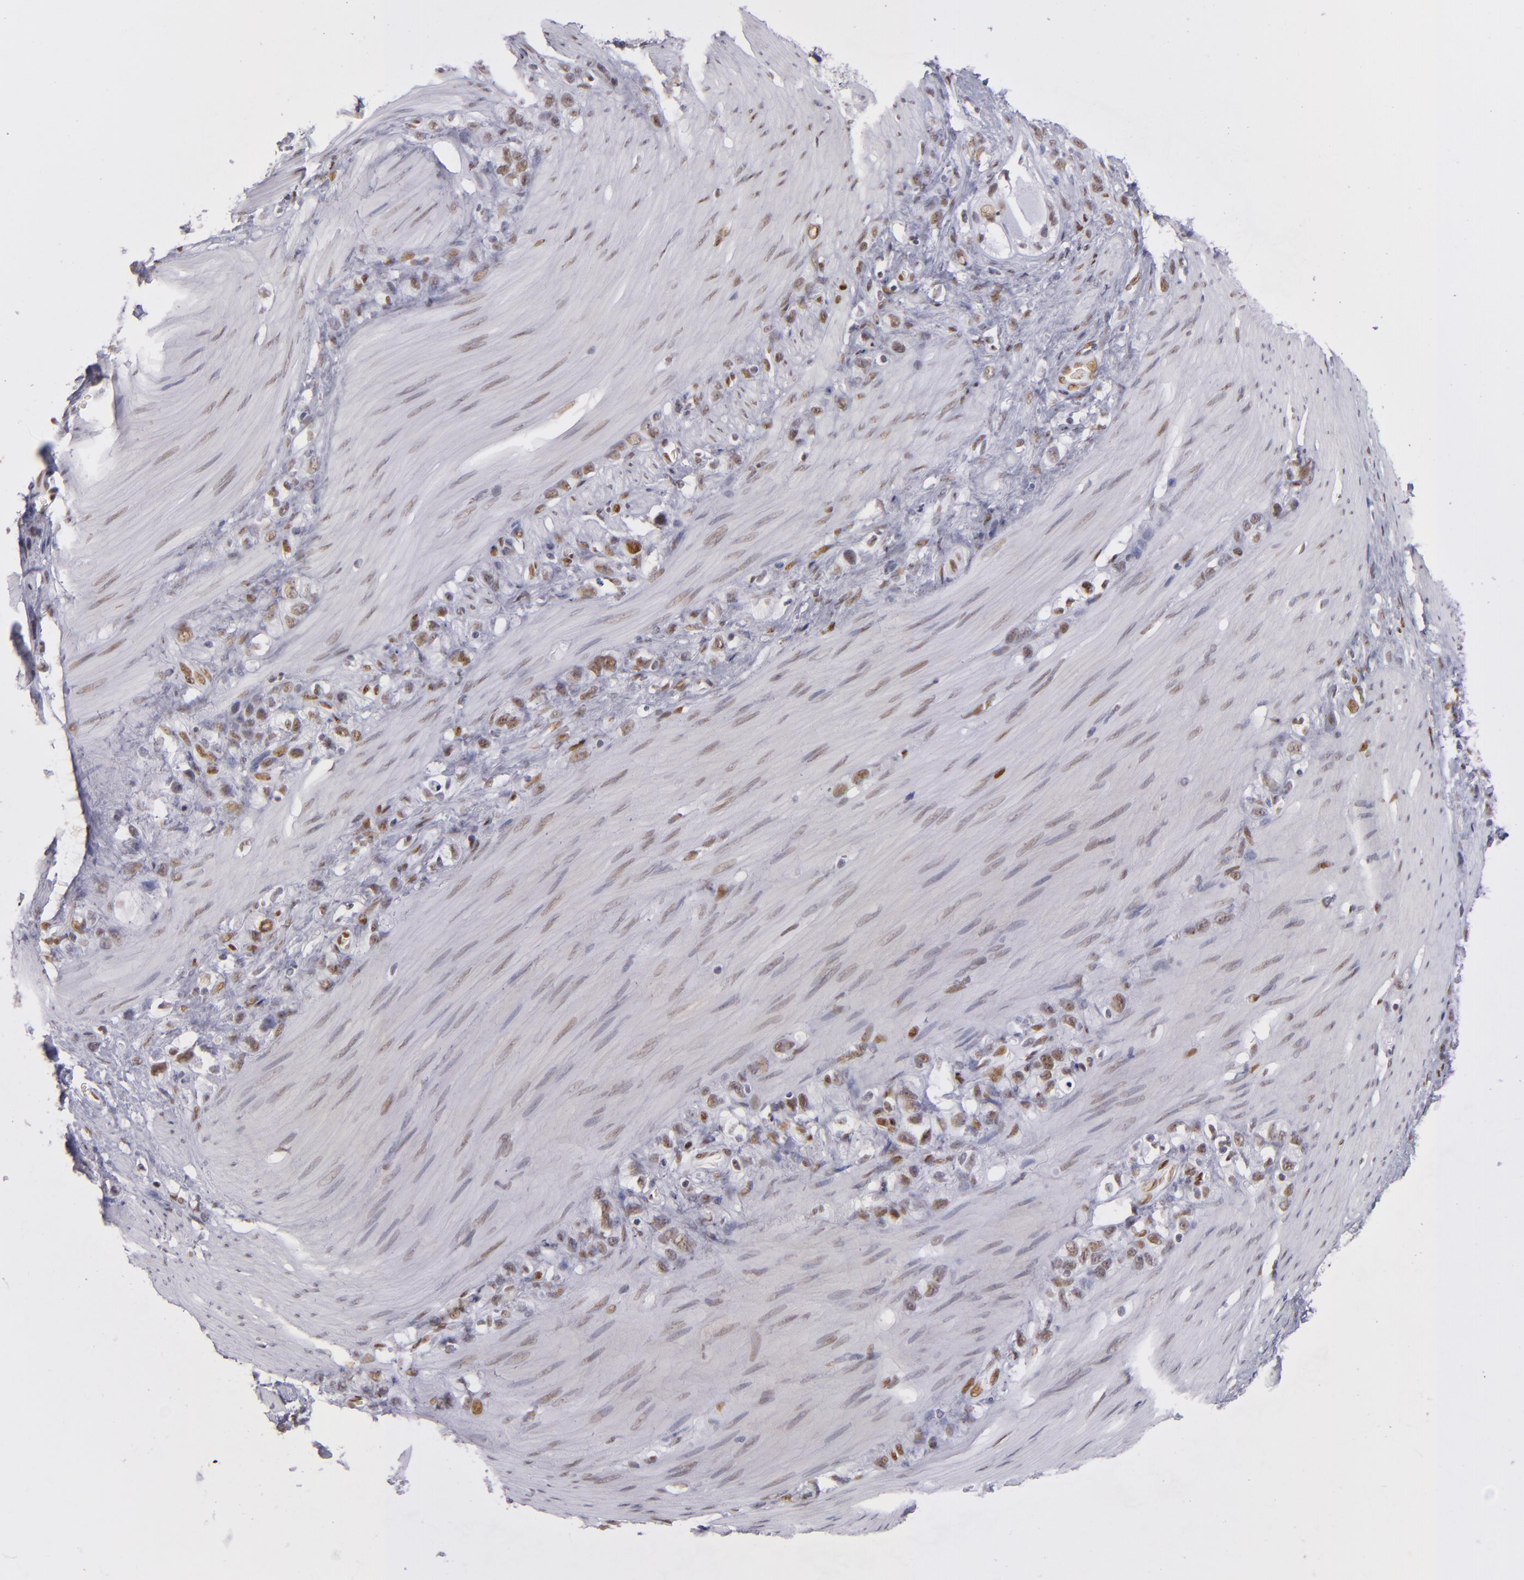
{"staining": {"intensity": "weak", "quantity": "25%-75%", "location": "nuclear"}, "tissue": "stomach cancer", "cell_type": "Tumor cells", "image_type": "cancer", "snomed": [{"axis": "morphology", "description": "Normal tissue, NOS"}, {"axis": "morphology", "description": "Adenocarcinoma, NOS"}, {"axis": "morphology", "description": "Adenocarcinoma, High grade"}, {"axis": "topography", "description": "Stomach, upper"}, {"axis": "topography", "description": "Stomach"}], "caption": "Stomach cancer (adenocarcinoma) stained with DAB immunohistochemistry (IHC) reveals low levels of weak nuclear expression in about 25%-75% of tumor cells. (DAB IHC with brightfield microscopy, high magnification).", "gene": "TOP3A", "patient": {"sex": "female", "age": 65}}